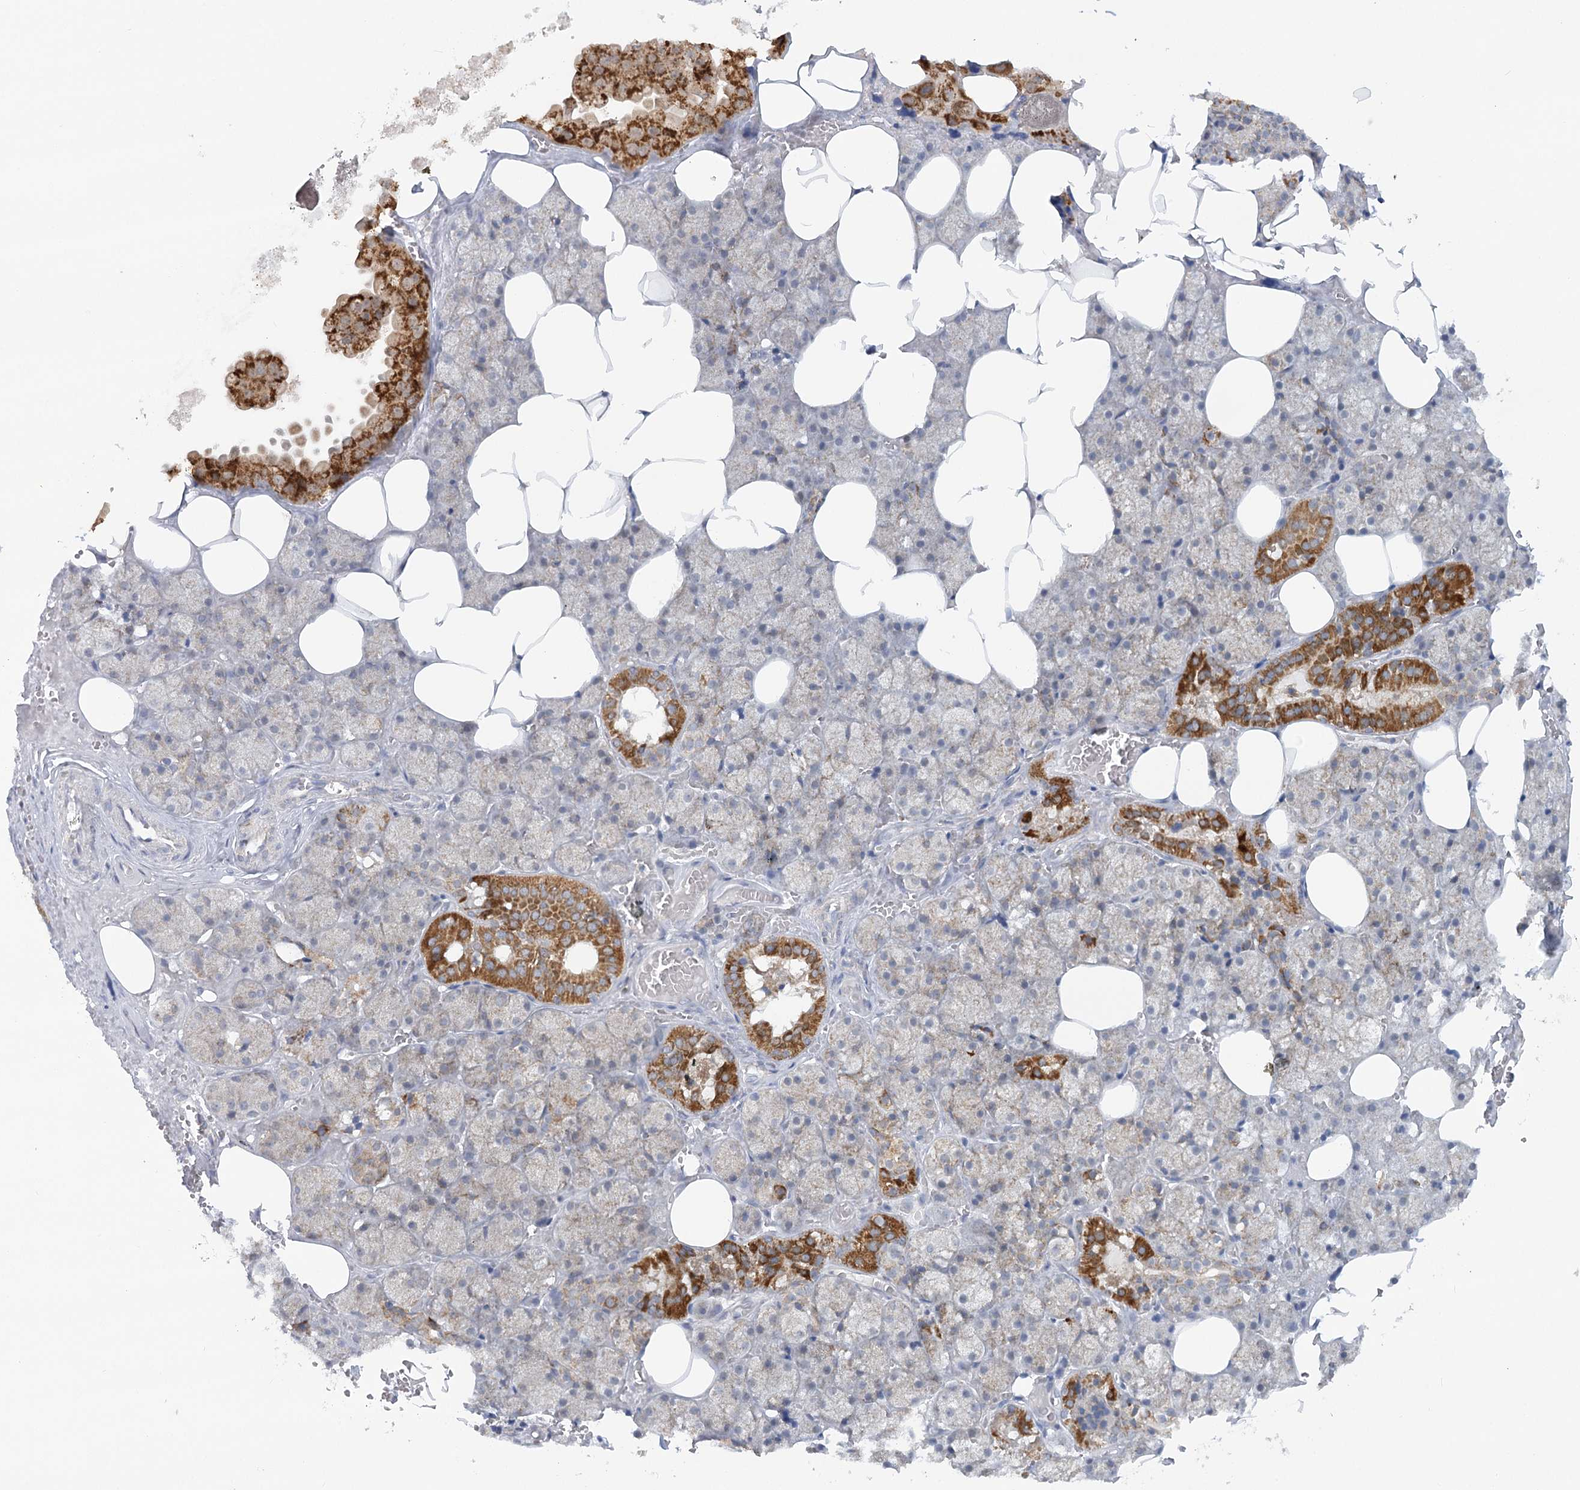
{"staining": {"intensity": "strong", "quantity": "<25%", "location": "cytoplasmic/membranous"}, "tissue": "salivary gland", "cell_type": "Glandular cells", "image_type": "normal", "snomed": [{"axis": "morphology", "description": "Normal tissue, NOS"}, {"axis": "topography", "description": "Salivary gland"}], "caption": "Protein staining of normal salivary gland displays strong cytoplasmic/membranous expression in approximately <25% of glandular cells.", "gene": "TAS1R1", "patient": {"sex": "male", "age": 62}}